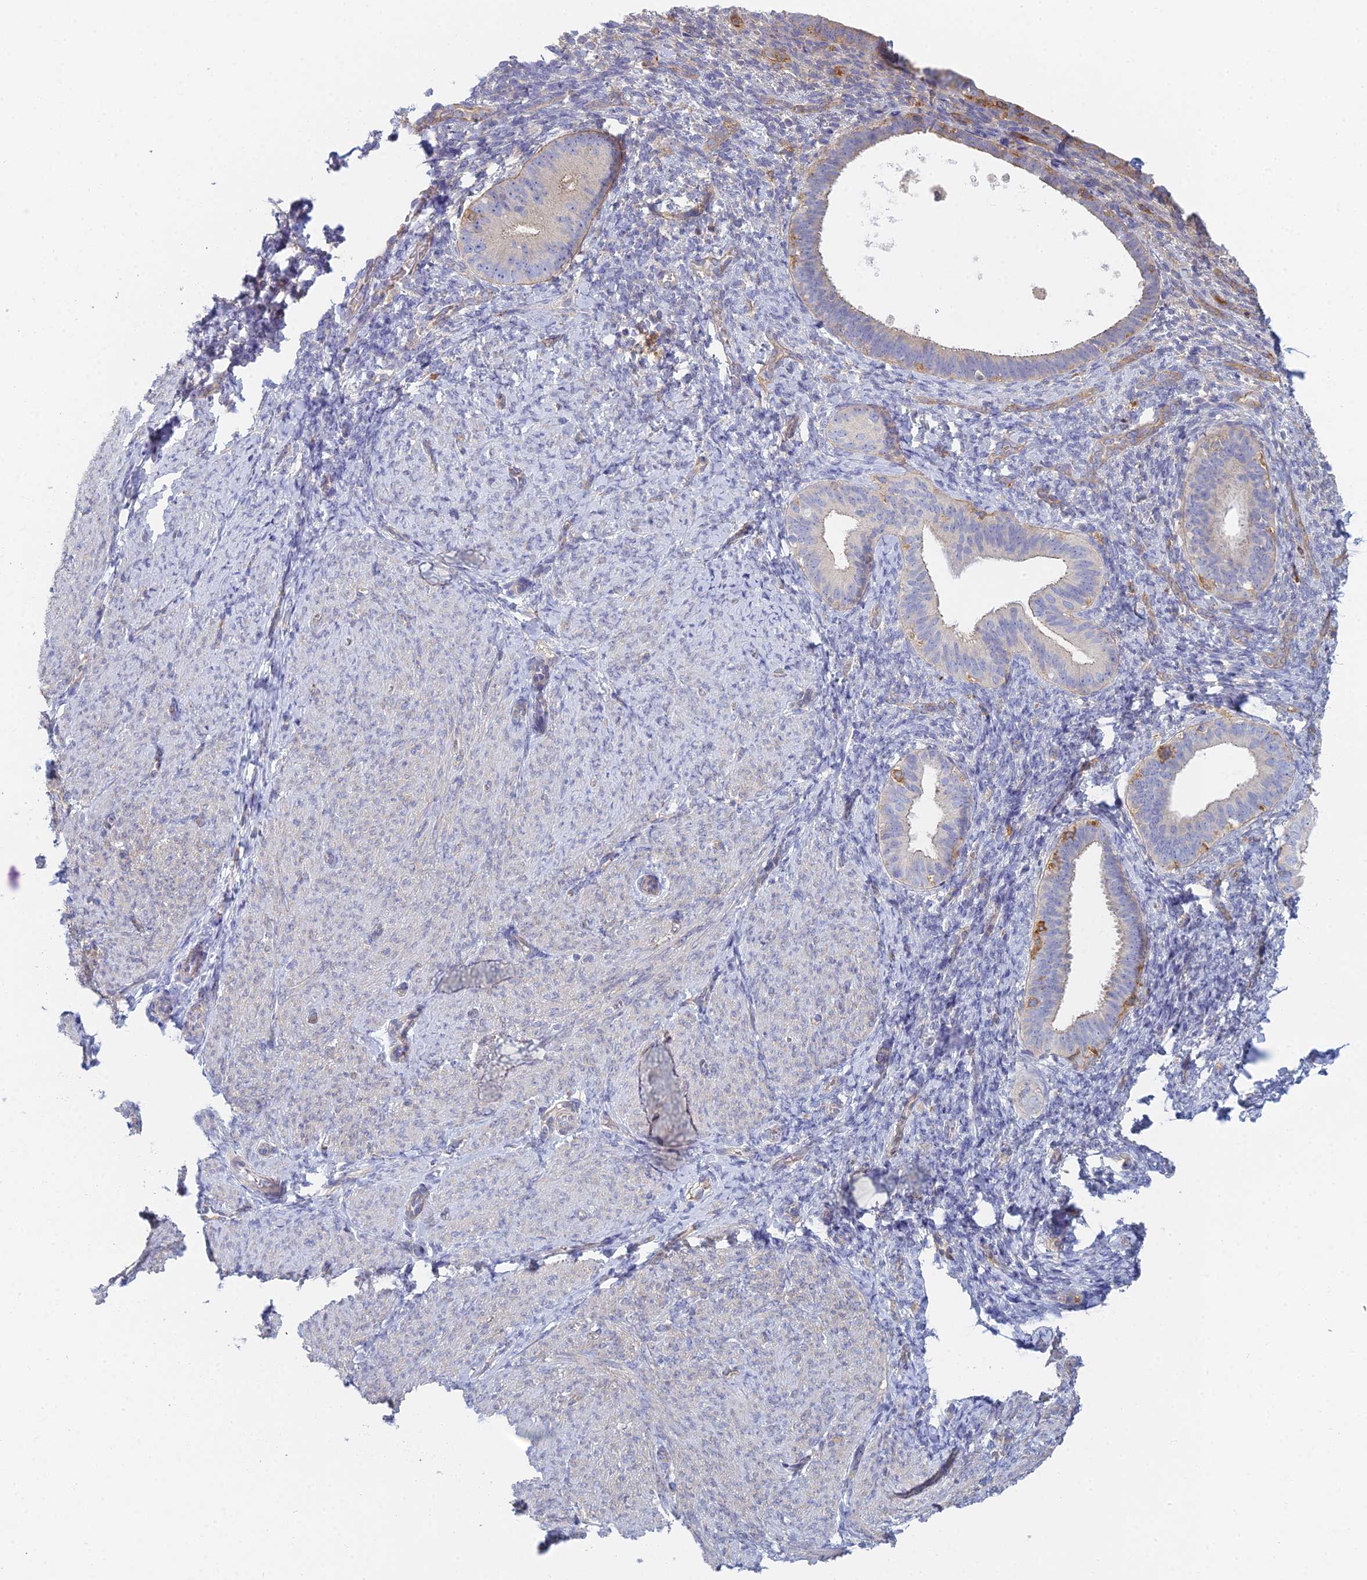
{"staining": {"intensity": "negative", "quantity": "none", "location": "none"}, "tissue": "endometrium", "cell_type": "Cells in endometrial stroma", "image_type": "normal", "snomed": [{"axis": "morphology", "description": "Normal tissue, NOS"}, {"axis": "topography", "description": "Endometrium"}], "caption": "Immunohistochemical staining of unremarkable human endometrium reveals no significant expression in cells in endometrial stroma.", "gene": "STRN4", "patient": {"sex": "female", "age": 65}}